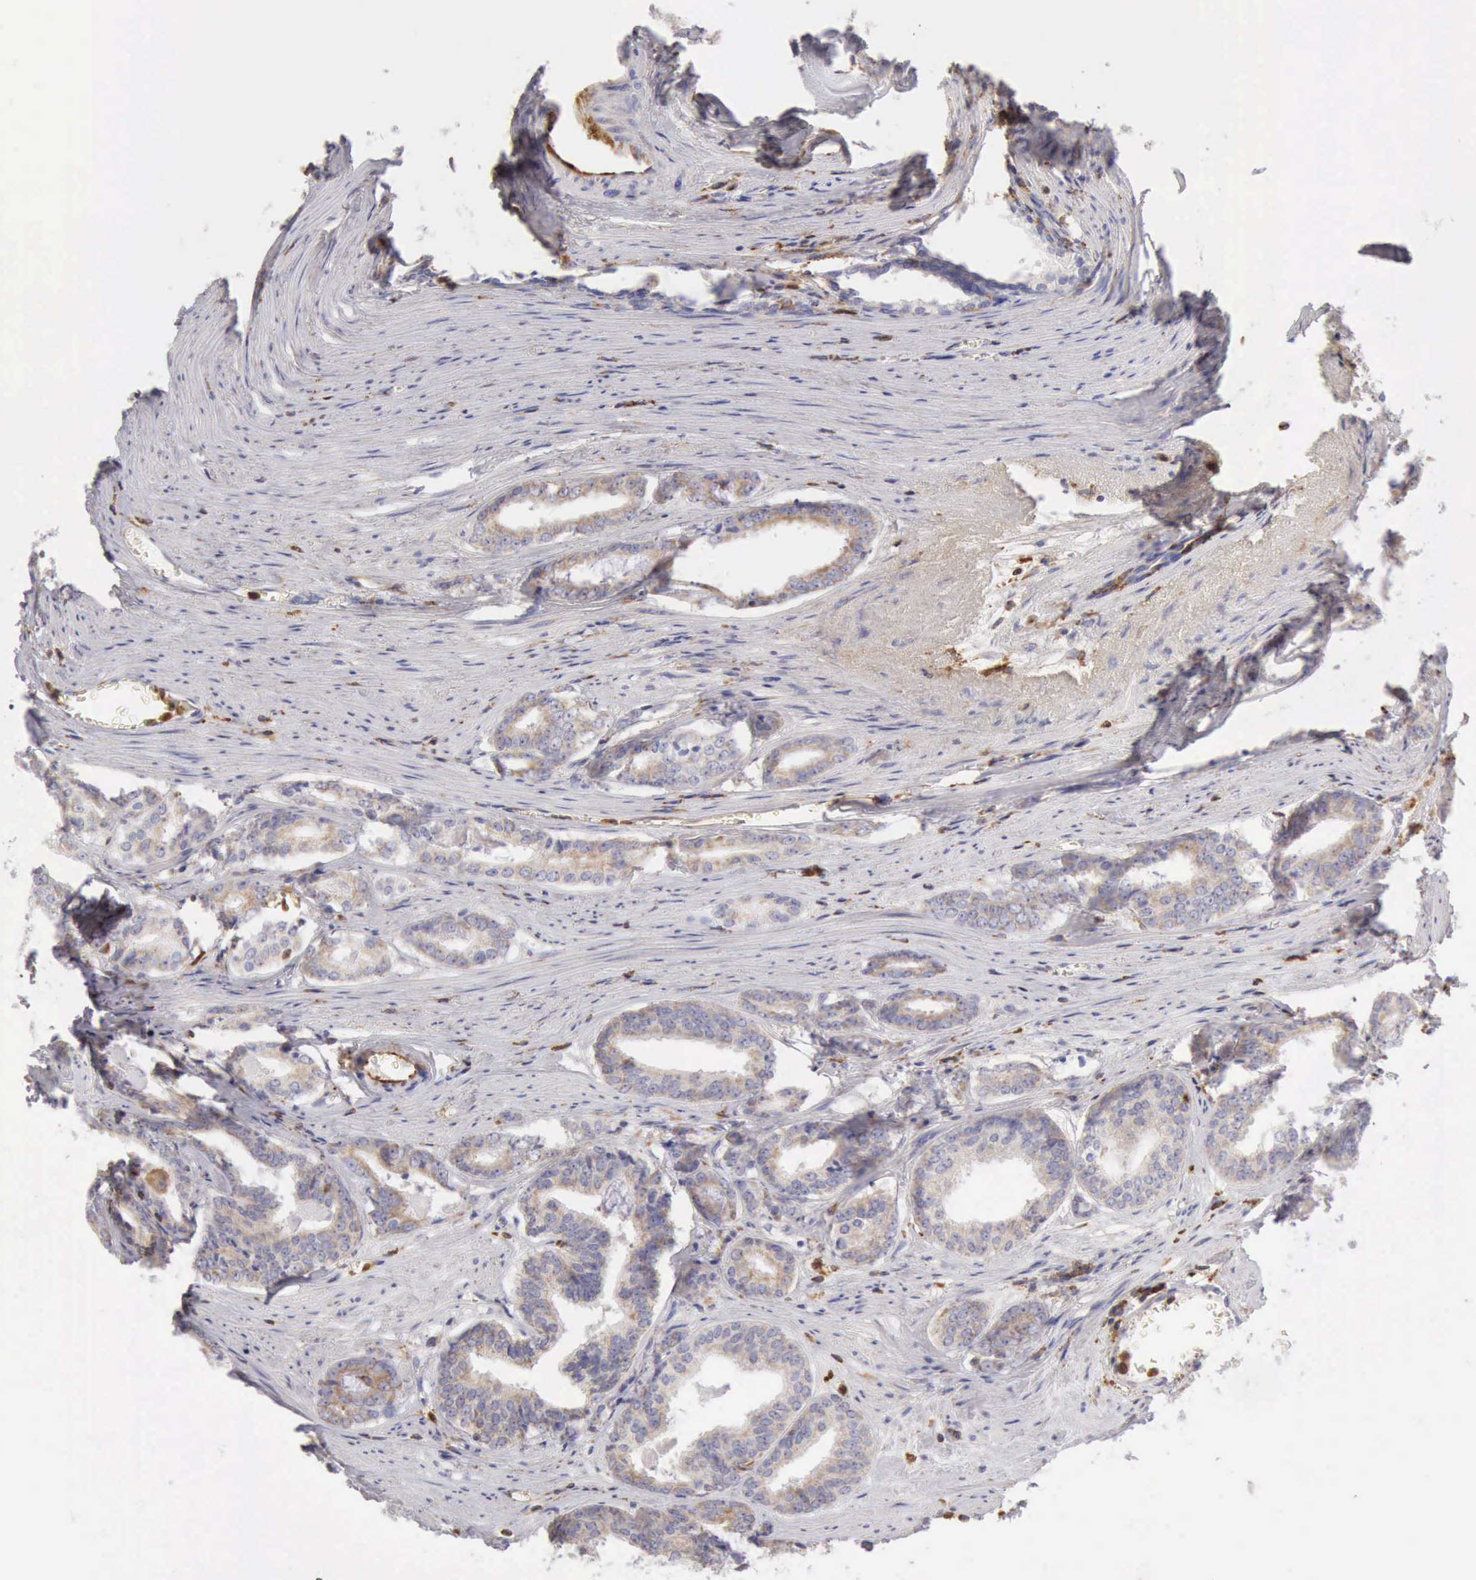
{"staining": {"intensity": "weak", "quantity": "25%-75%", "location": "cytoplasmic/membranous"}, "tissue": "prostate cancer", "cell_type": "Tumor cells", "image_type": "cancer", "snomed": [{"axis": "morphology", "description": "Adenocarcinoma, Medium grade"}, {"axis": "topography", "description": "Prostate"}], "caption": "IHC of human prostate cancer demonstrates low levels of weak cytoplasmic/membranous positivity in approximately 25%-75% of tumor cells.", "gene": "ARHGAP4", "patient": {"sex": "male", "age": 79}}